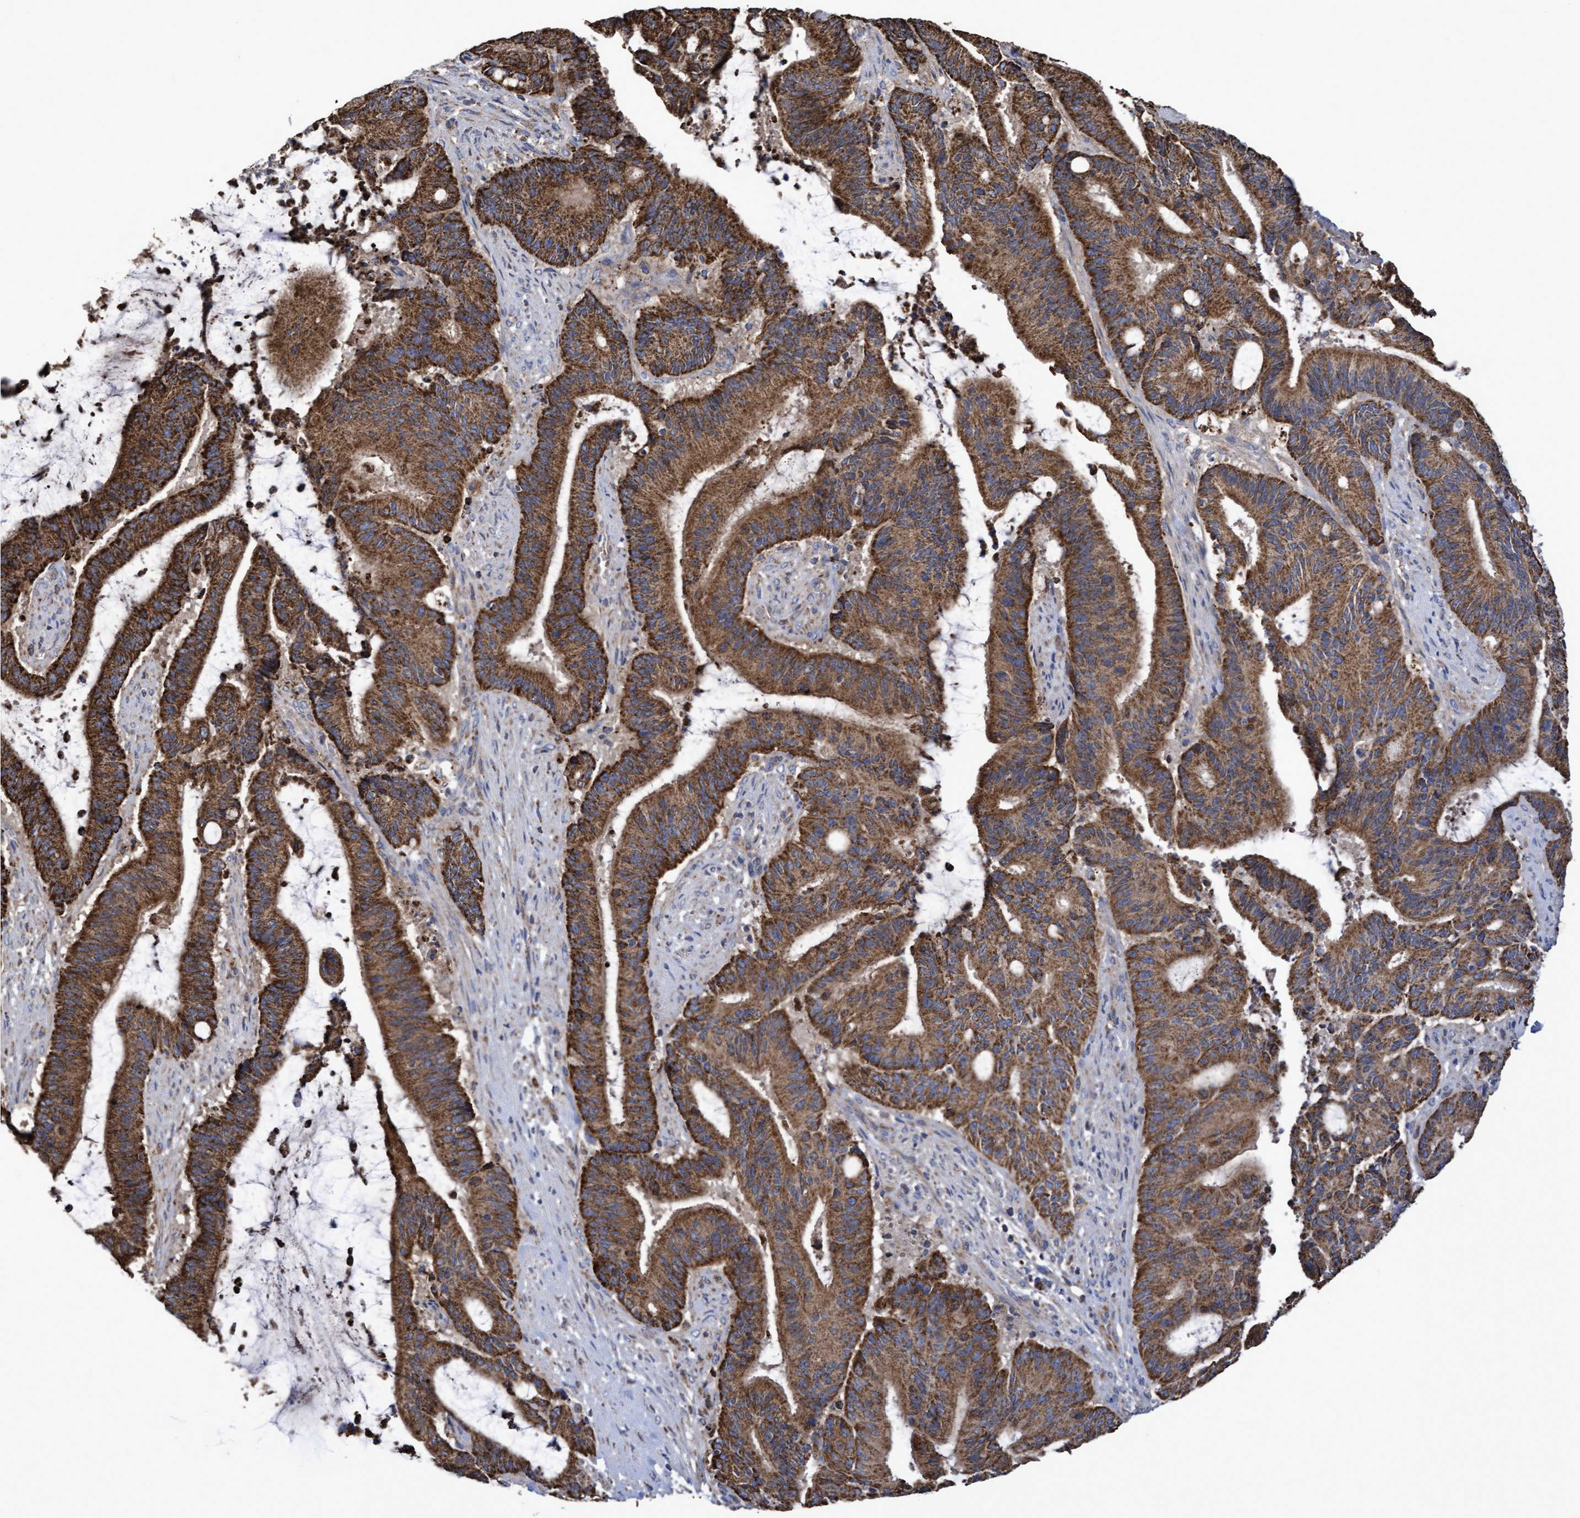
{"staining": {"intensity": "strong", "quantity": ">75%", "location": "cytoplasmic/membranous"}, "tissue": "liver cancer", "cell_type": "Tumor cells", "image_type": "cancer", "snomed": [{"axis": "morphology", "description": "Normal tissue, NOS"}, {"axis": "morphology", "description": "Cholangiocarcinoma"}, {"axis": "topography", "description": "Liver"}, {"axis": "topography", "description": "Peripheral nerve tissue"}], "caption": "Liver cholangiocarcinoma was stained to show a protein in brown. There is high levels of strong cytoplasmic/membranous positivity in about >75% of tumor cells.", "gene": "COBL", "patient": {"sex": "female", "age": 73}}